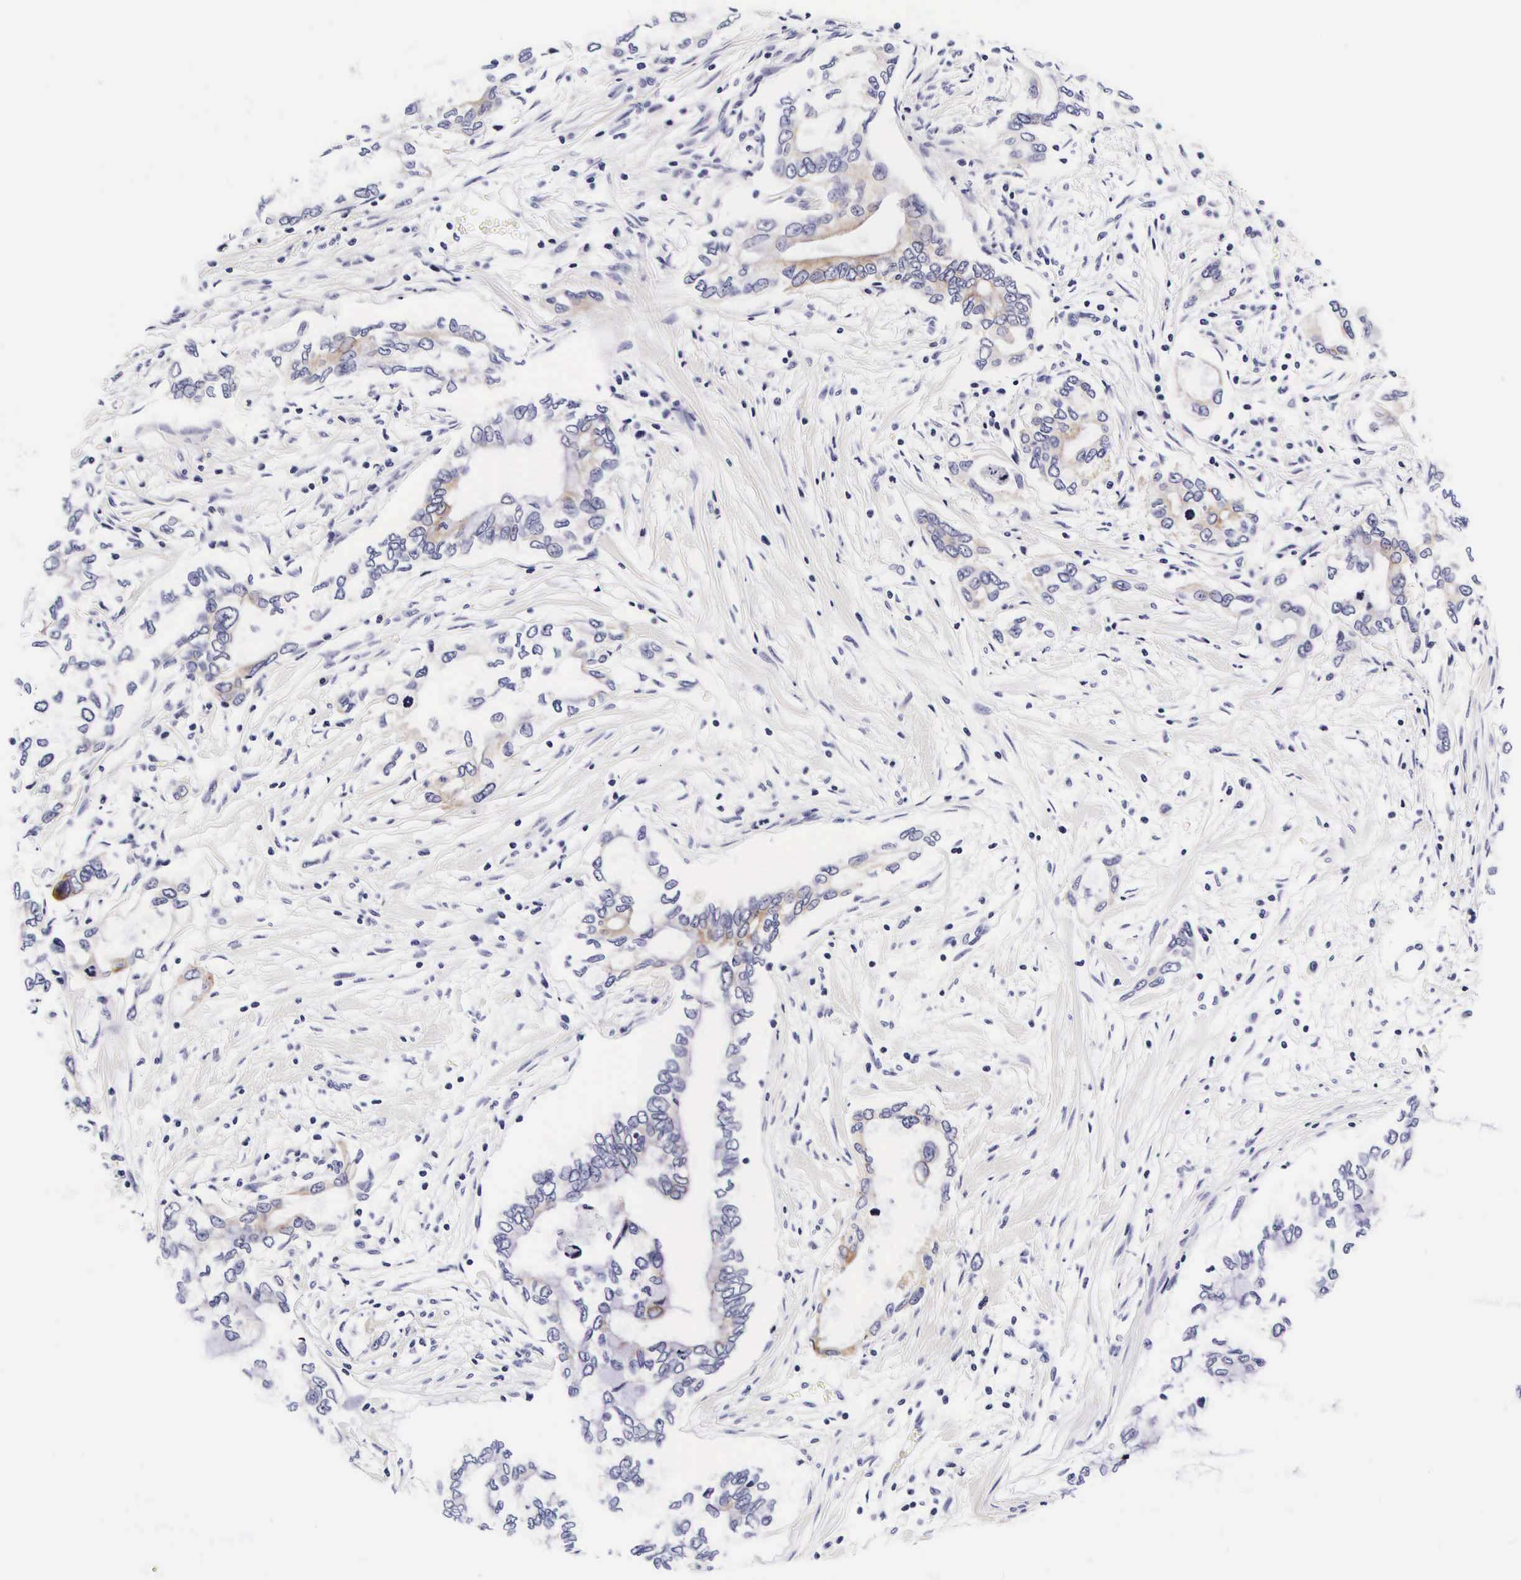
{"staining": {"intensity": "weak", "quantity": "25%-75%", "location": "cytoplasmic/membranous"}, "tissue": "pancreatic cancer", "cell_type": "Tumor cells", "image_type": "cancer", "snomed": [{"axis": "morphology", "description": "Adenocarcinoma, NOS"}, {"axis": "topography", "description": "Pancreas"}], "caption": "A histopathology image of human pancreatic cancer (adenocarcinoma) stained for a protein shows weak cytoplasmic/membranous brown staining in tumor cells. The staining is performed using DAB (3,3'-diaminobenzidine) brown chromogen to label protein expression. The nuclei are counter-stained blue using hematoxylin.", "gene": "UPRT", "patient": {"sex": "female", "age": 57}}